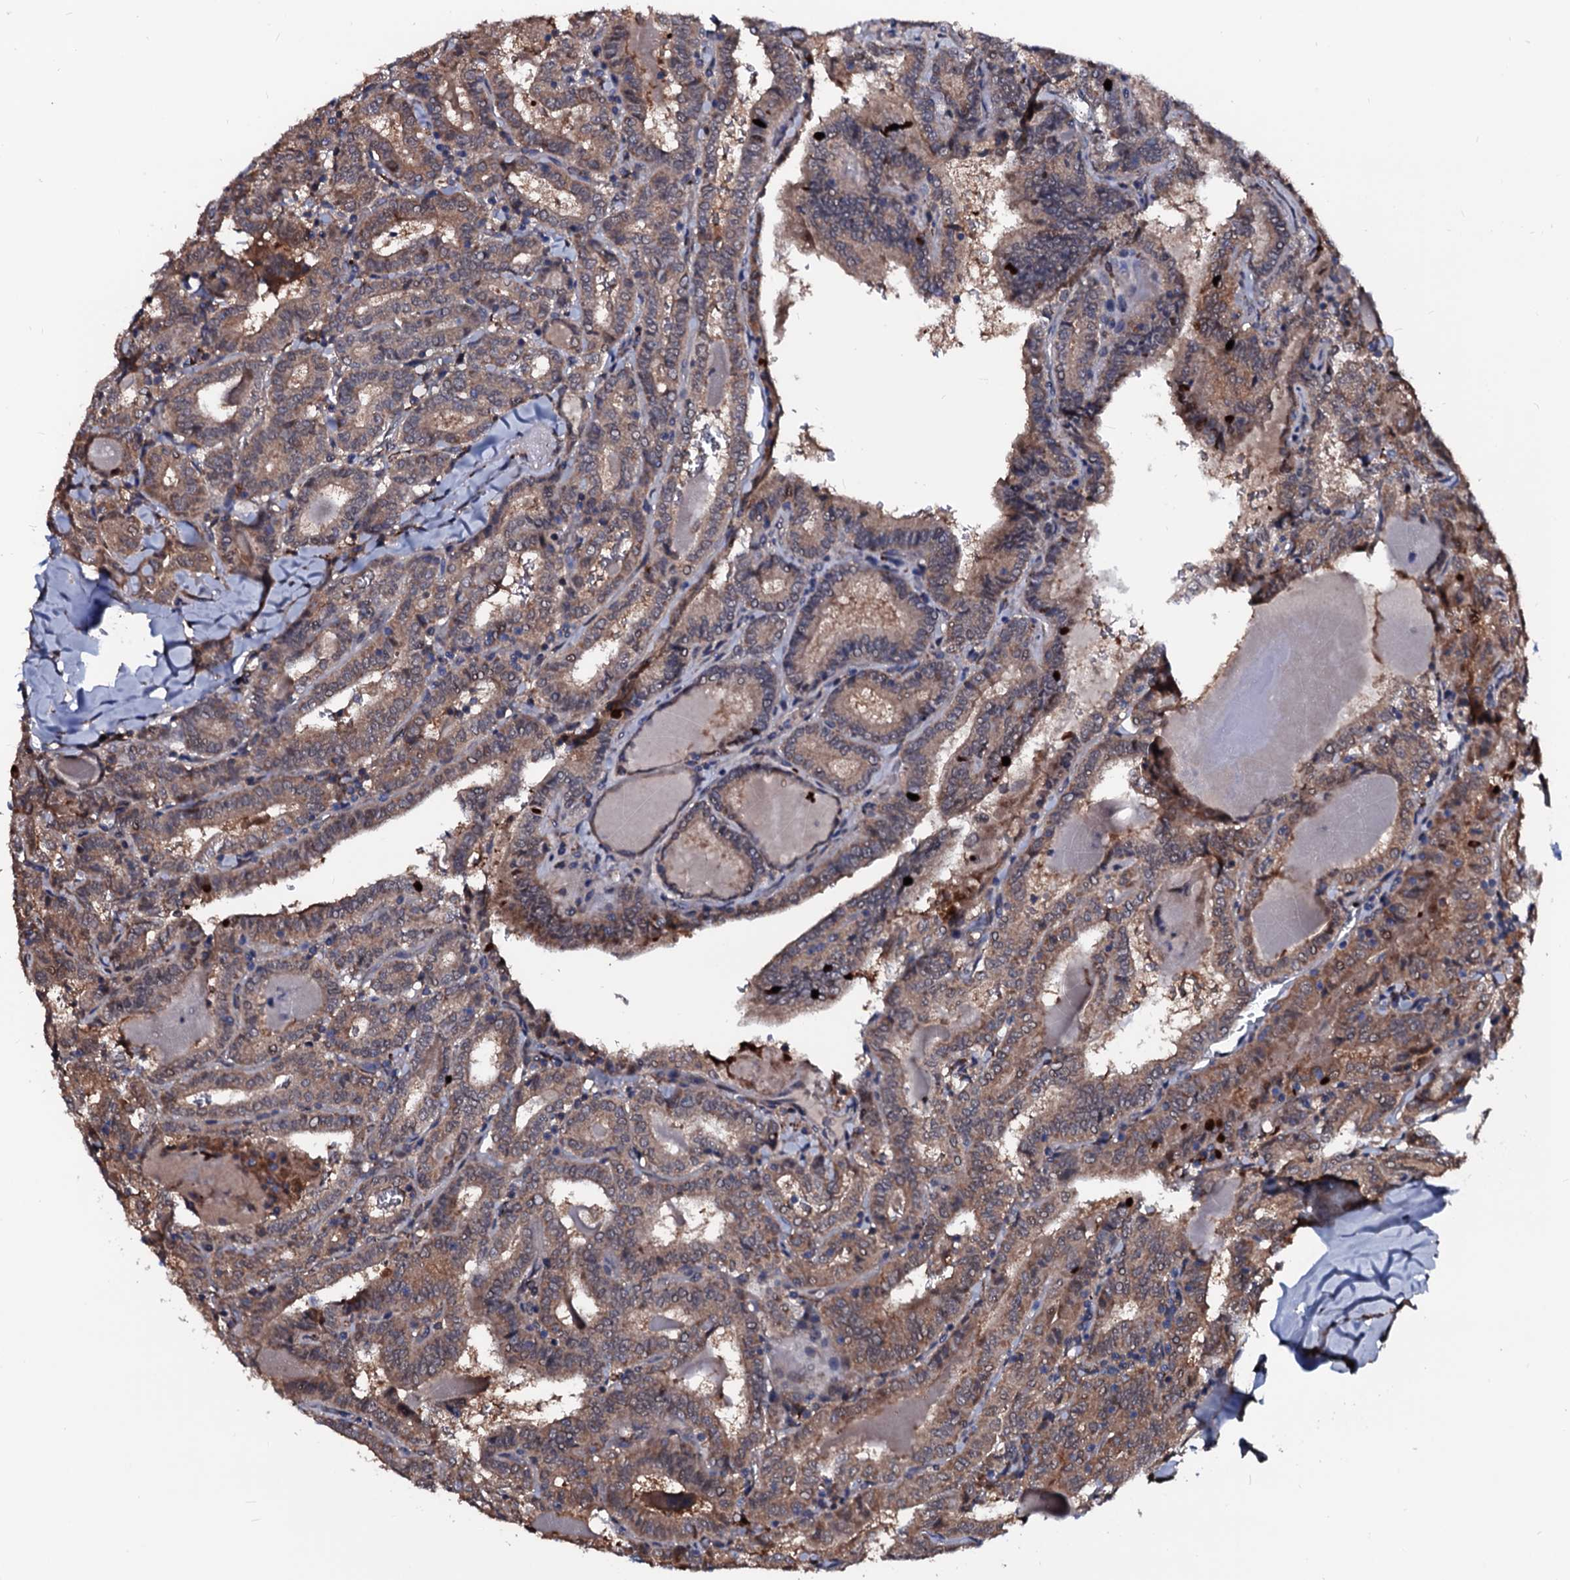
{"staining": {"intensity": "moderate", "quantity": ">75%", "location": "cytoplasmic/membranous"}, "tissue": "thyroid cancer", "cell_type": "Tumor cells", "image_type": "cancer", "snomed": [{"axis": "morphology", "description": "Papillary adenocarcinoma, NOS"}, {"axis": "topography", "description": "Thyroid gland"}], "caption": "Protein expression by immunohistochemistry reveals moderate cytoplasmic/membranous expression in approximately >75% of tumor cells in thyroid cancer (papillary adenocarcinoma).", "gene": "N4BP1", "patient": {"sex": "female", "age": 72}}